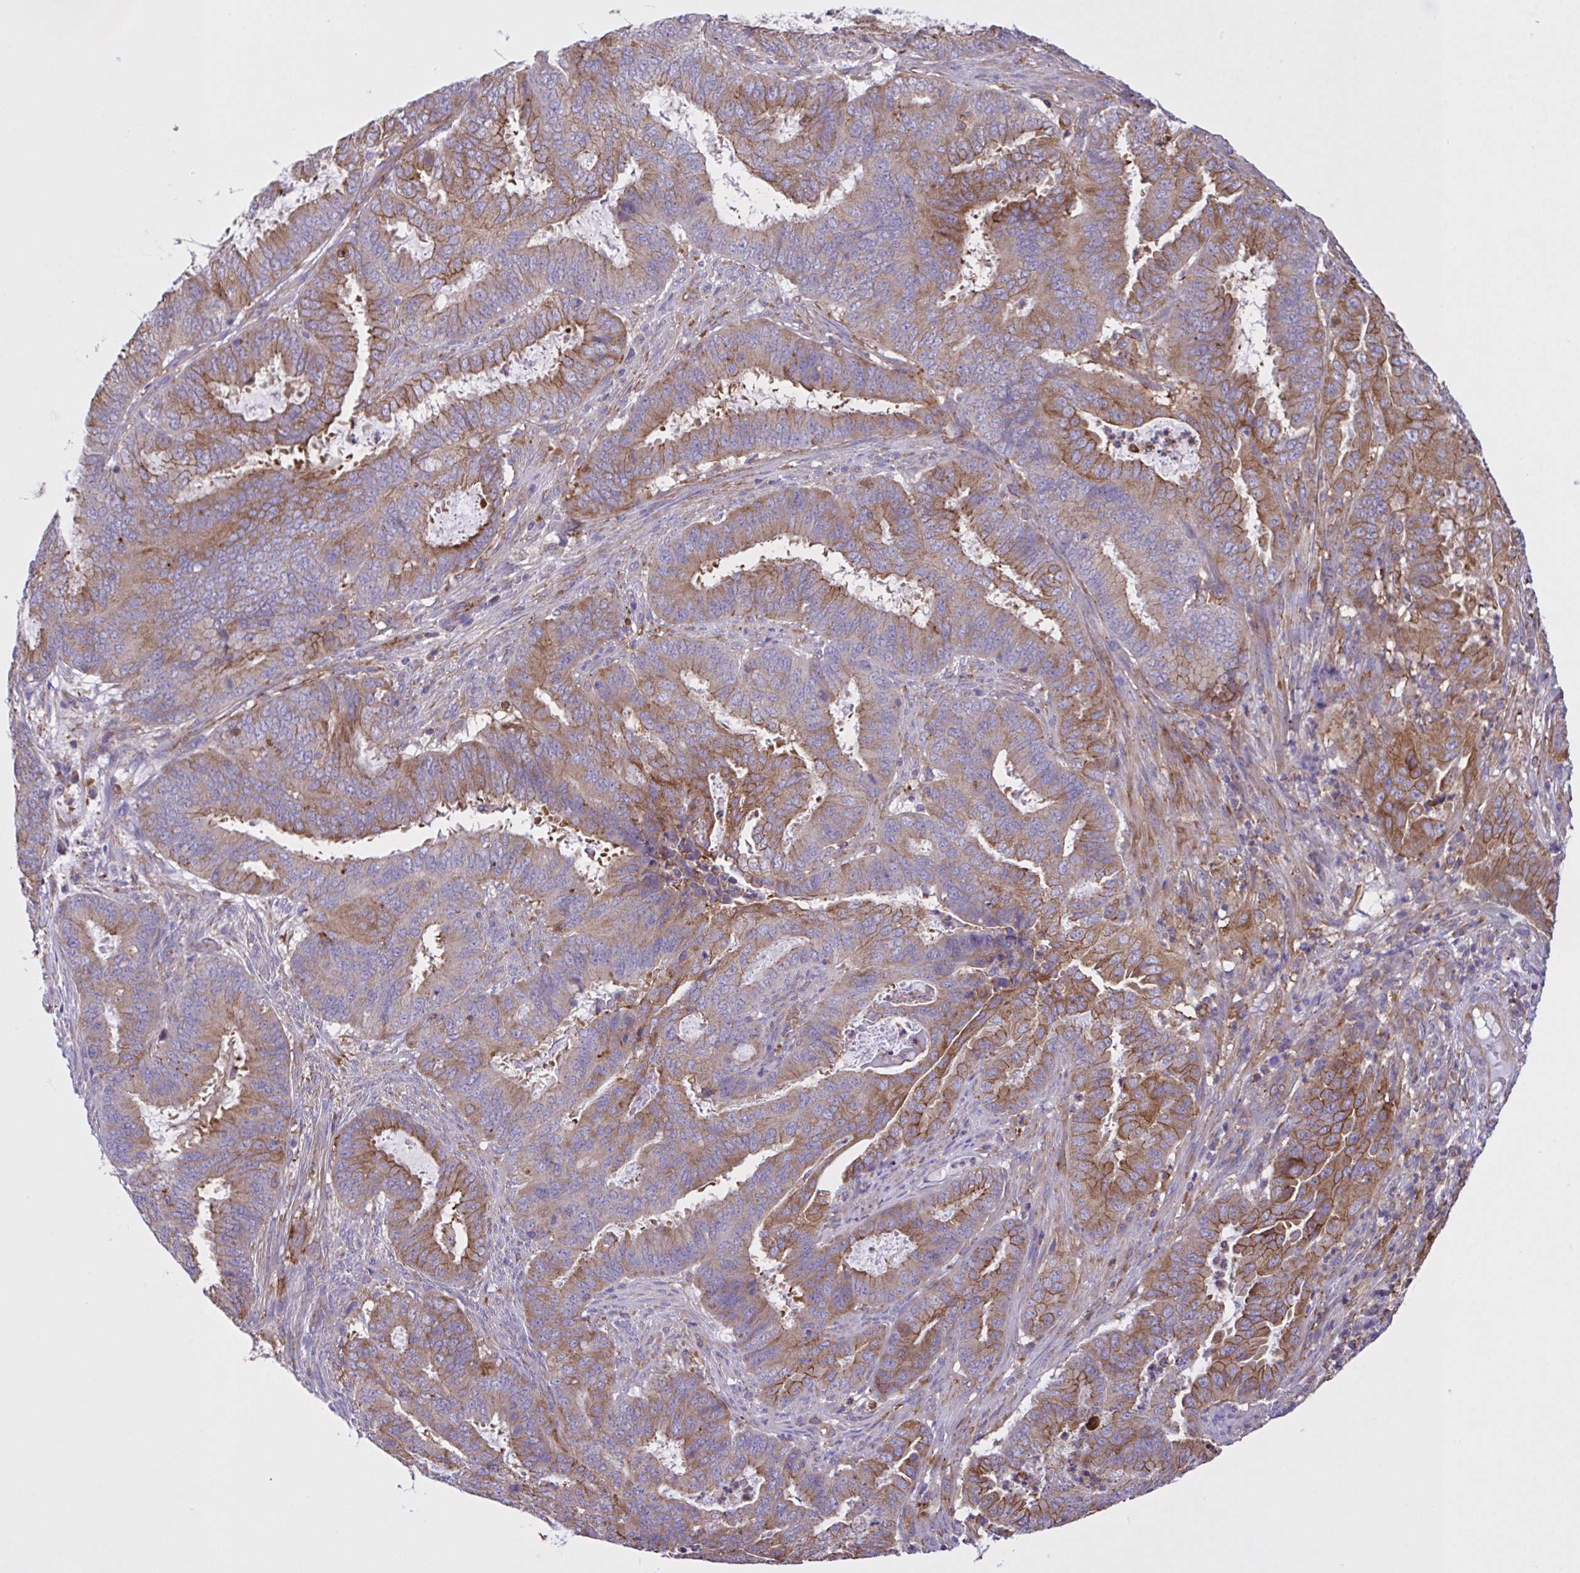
{"staining": {"intensity": "moderate", "quantity": "25%-75%", "location": "cytoplasmic/membranous"}, "tissue": "endometrial cancer", "cell_type": "Tumor cells", "image_type": "cancer", "snomed": [{"axis": "morphology", "description": "Adenocarcinoma, NOS"}, {"axis": "topography", "description": "Endometrium"}], "caption": "Endometrial adenocarcinoma tissue reveals moderate cytoplasmic/membranous expression in approximately 25%-75% of tumor cells, visualized by immunohistochemistry.", "gene": "OR51M1", "patient": {"sex": "female", "age": 51}}